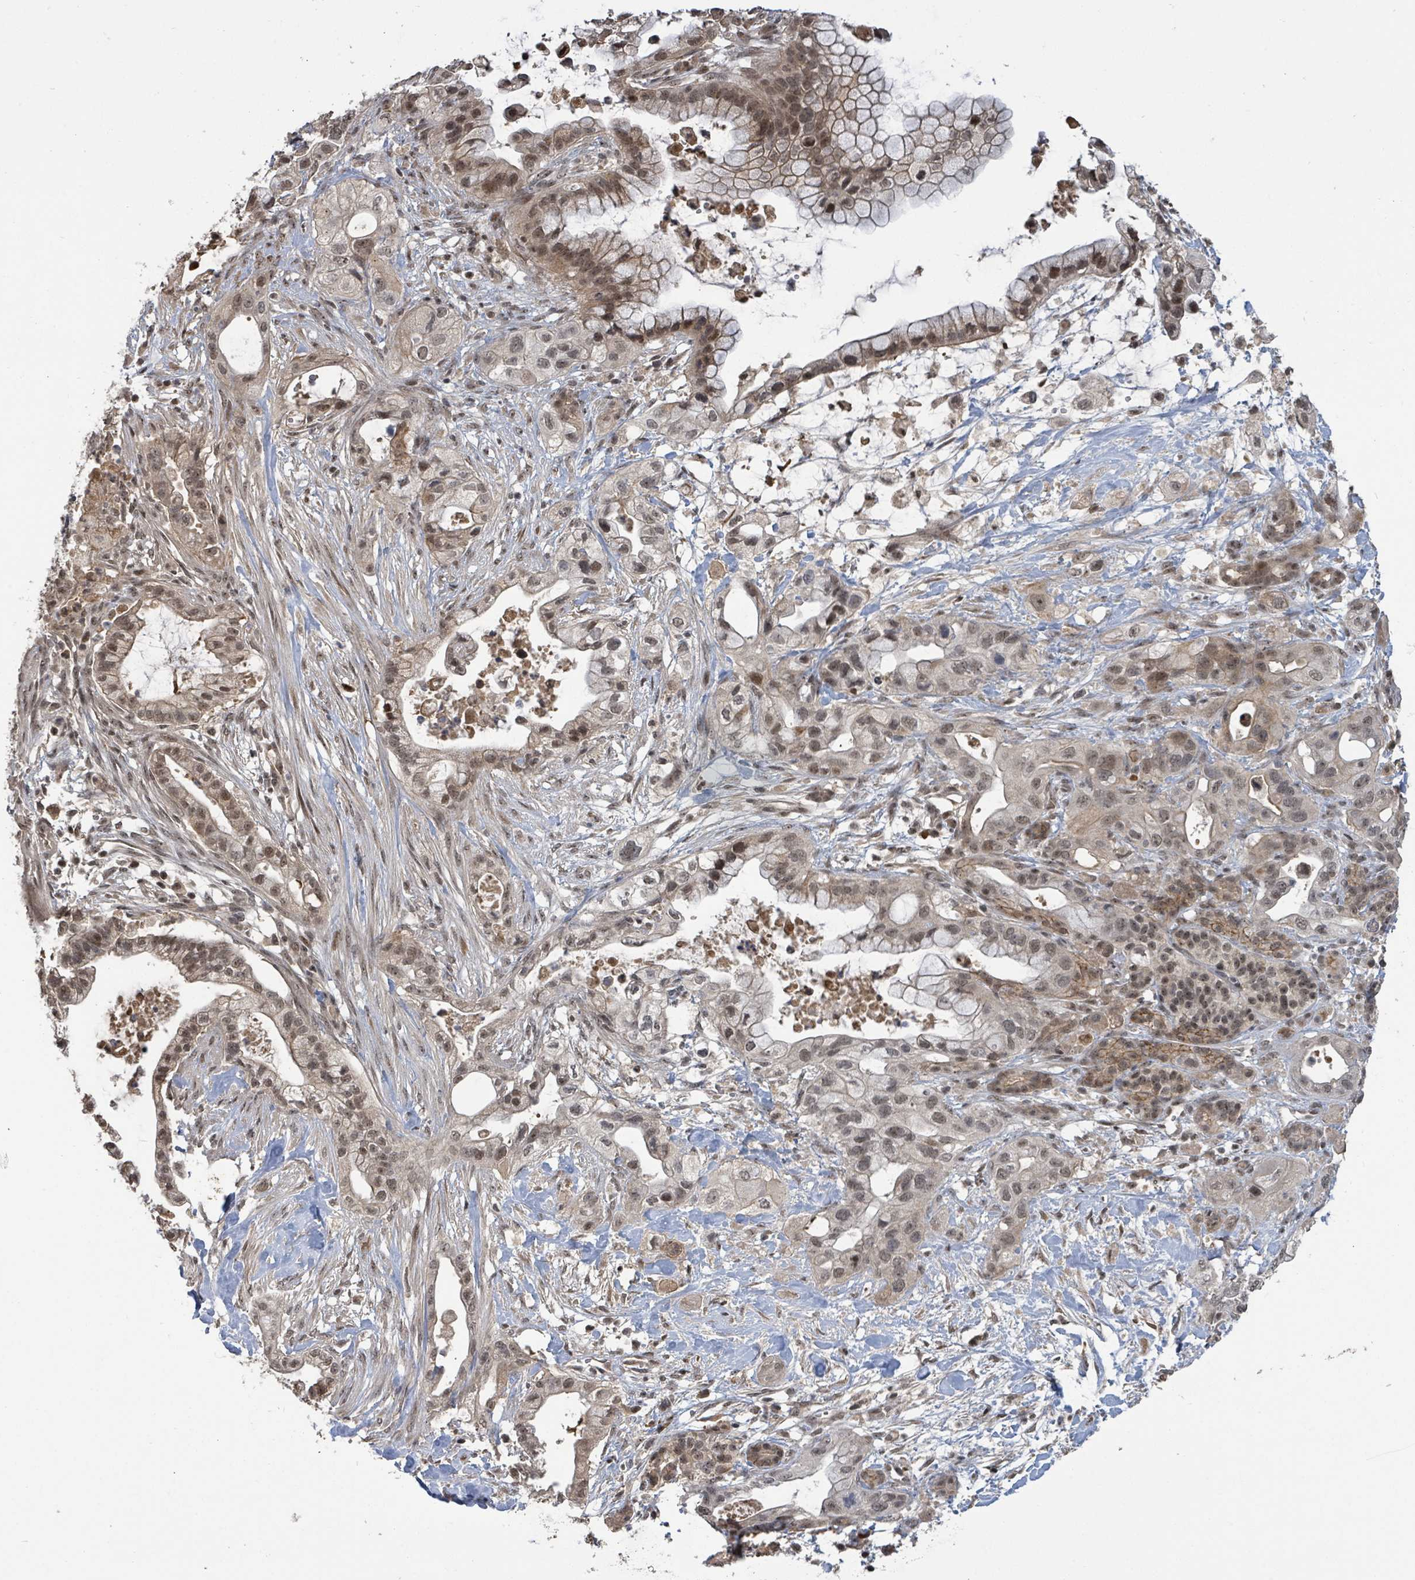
{"staining": {"intensity": "moderate", "quantity": ">75%", "location": "cytoplasmic/membranous,nuclear"}, "tissue": "pancreatic cancer", "cell_type": "Tumor cells", "image_type": "cancer", "snomed": [{"axis": "morphology", "description": "Adenocarcinoma, NOS"}, {"axis": "topography", "description": "Pancreas"}], "caption": "Immunohistochemical staining of pancreatic adenocarcinoma displays moderate cytoplasmic/membranous and nuclear protein expression in approximately >75% of tumor cells.", "gene": "ZBTB14", "patient": {"sex": "male", "age": 44}}